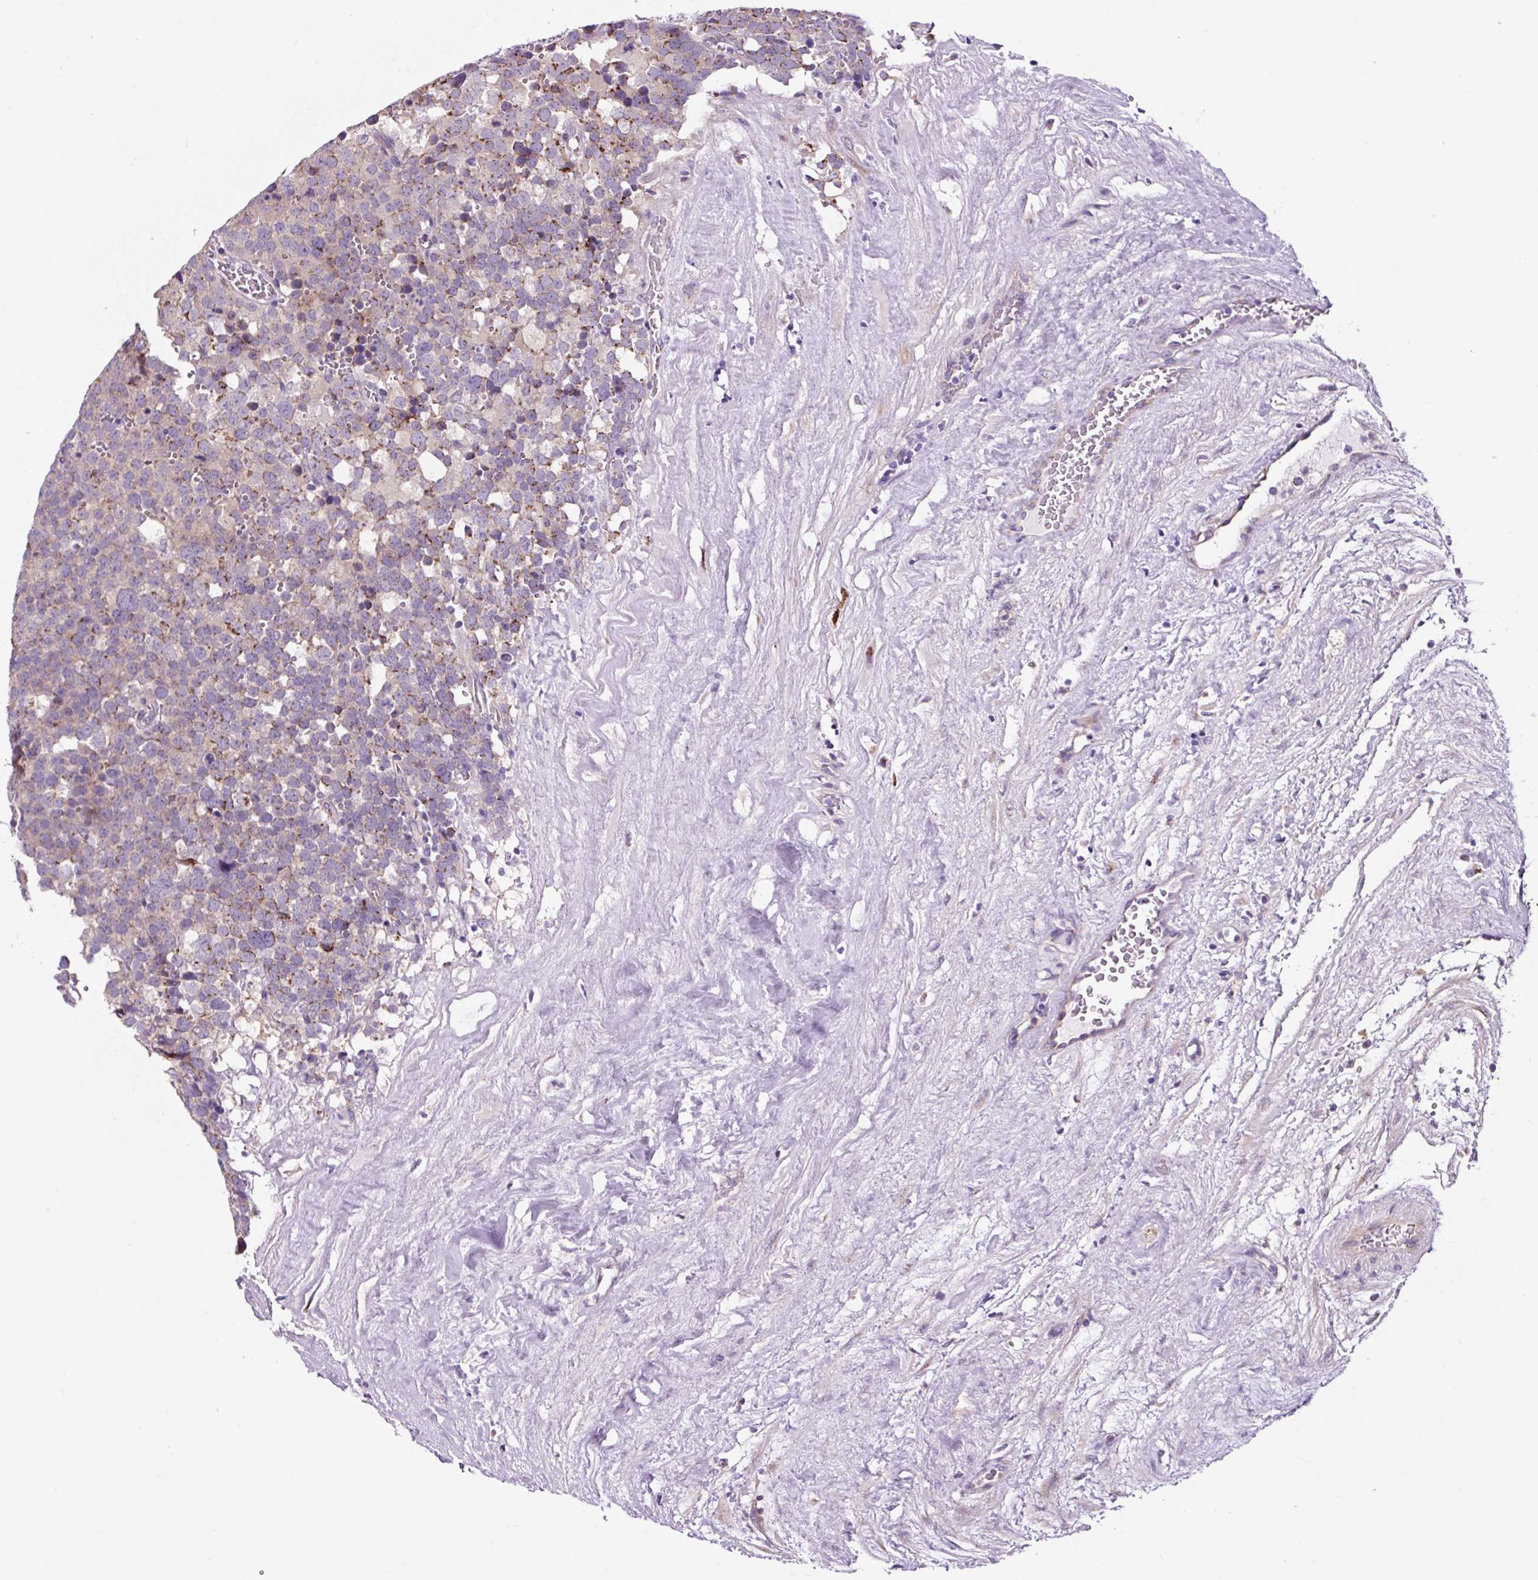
{"staining": {"intensity": "moderate", "quantity": "25%-75%", "location": "cytoplasmic/membranous"}, "tissue": "testis cancer", "cell_type": "Tumor cells", "image_type": "cancer", "snomed": [{"axis": "morphology", "description": "Seminoma, NOS"}, {"axis": "topography", "description": "Testis"}], "caption": "Moderate cytoplasmic/membranous positivity is seen in approximately 25%-75% of tumor cells in testis cancer (seminoma).", "gene": "GORASP1", "patient": {"sex": "male", "age": 71}}